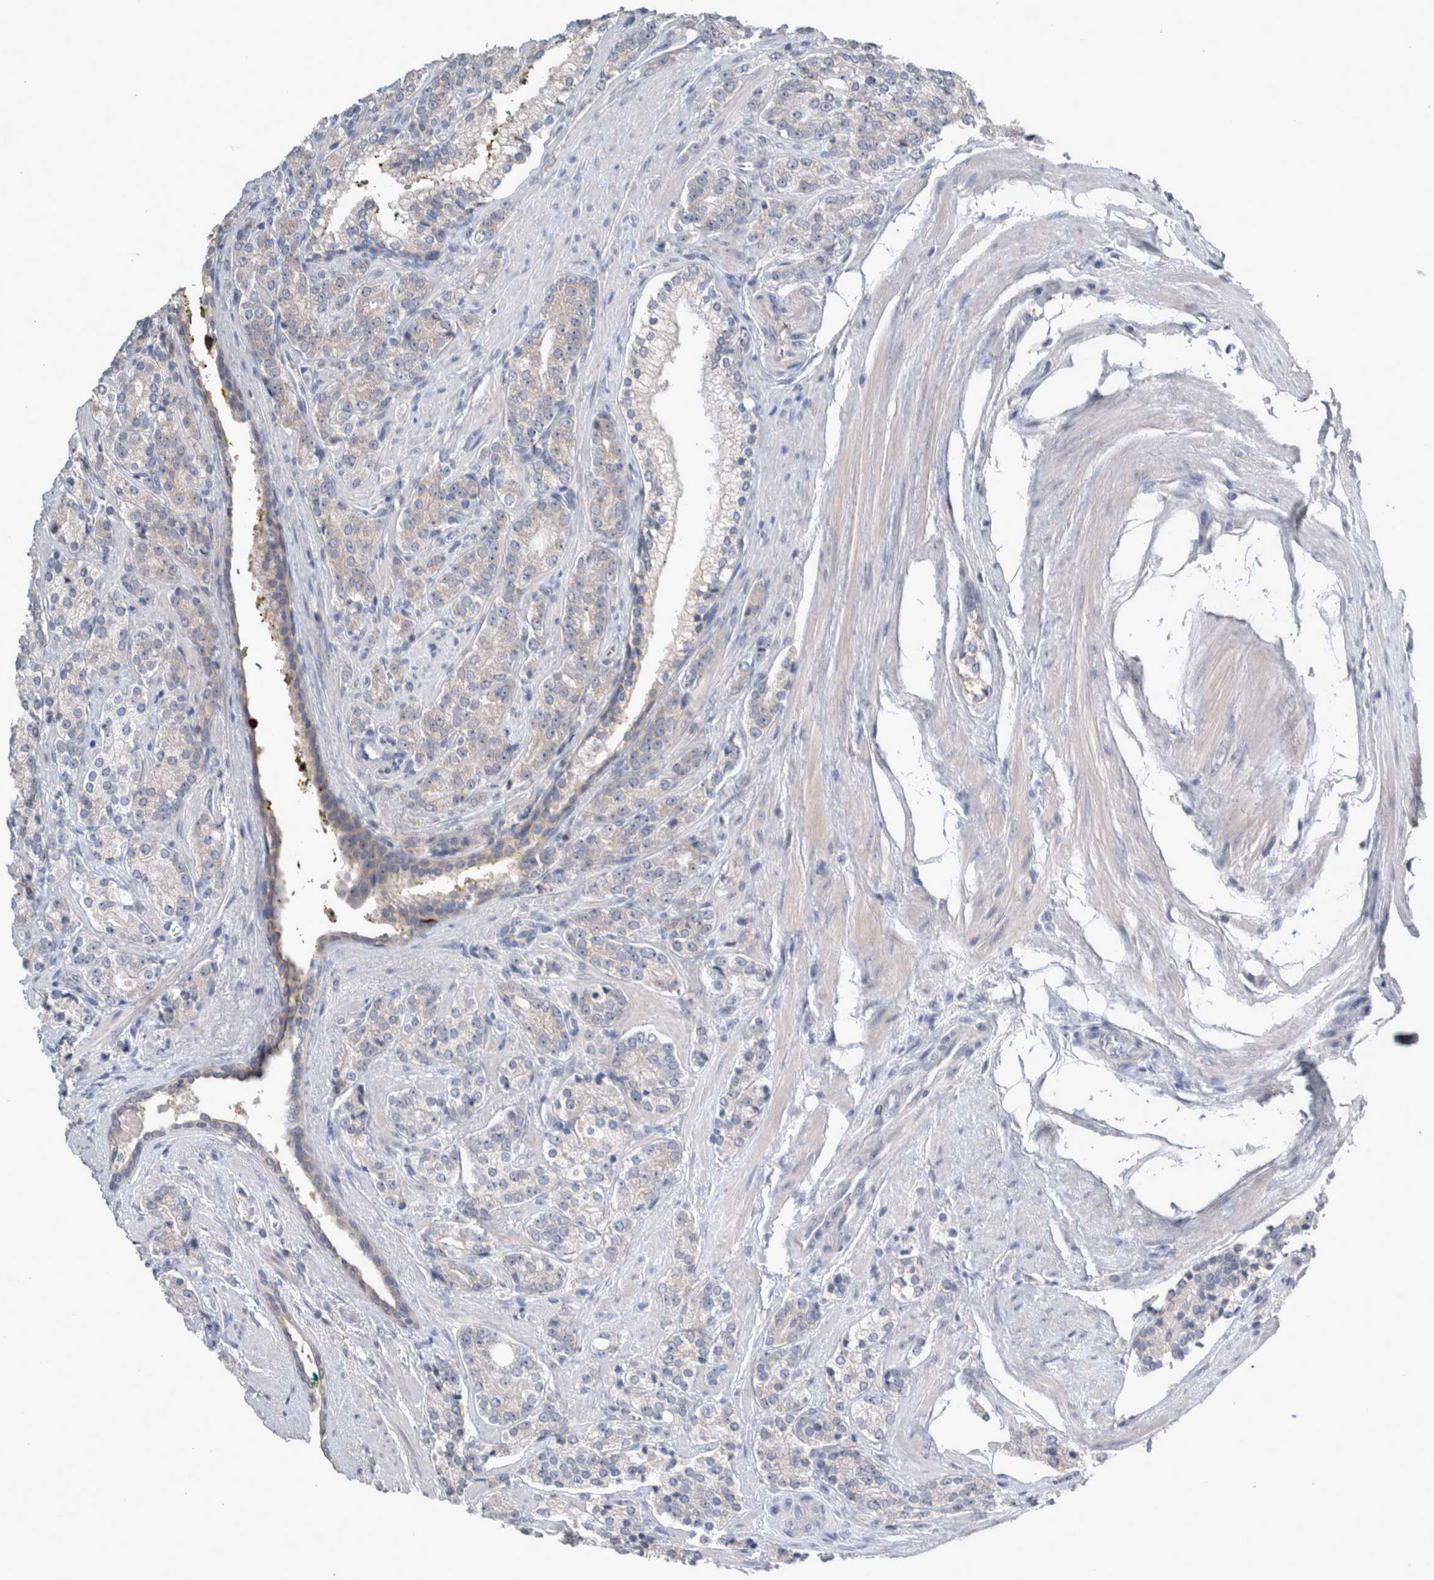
{"staining": {"intensity": "negative", "quantity": "none", "location": "none"}, "tissue": "prostate cancer", "cell_type": "Tumor cells", "image_type": "cancer", "snomed": [{"axis": "morphology", "description": "Adenocarcinoma, High grade"}, {"axis": "topography", "description": "Prostate"}], "caption": "Prostate cancer was stained to show a protein in brown. There is no significant expression in tumor cells. (DAB immunohistochemistry (IHC) with hematoxylin counter stain).", "gene": "SLC22A11", "patient": {"sex": "male", "age": 71}}